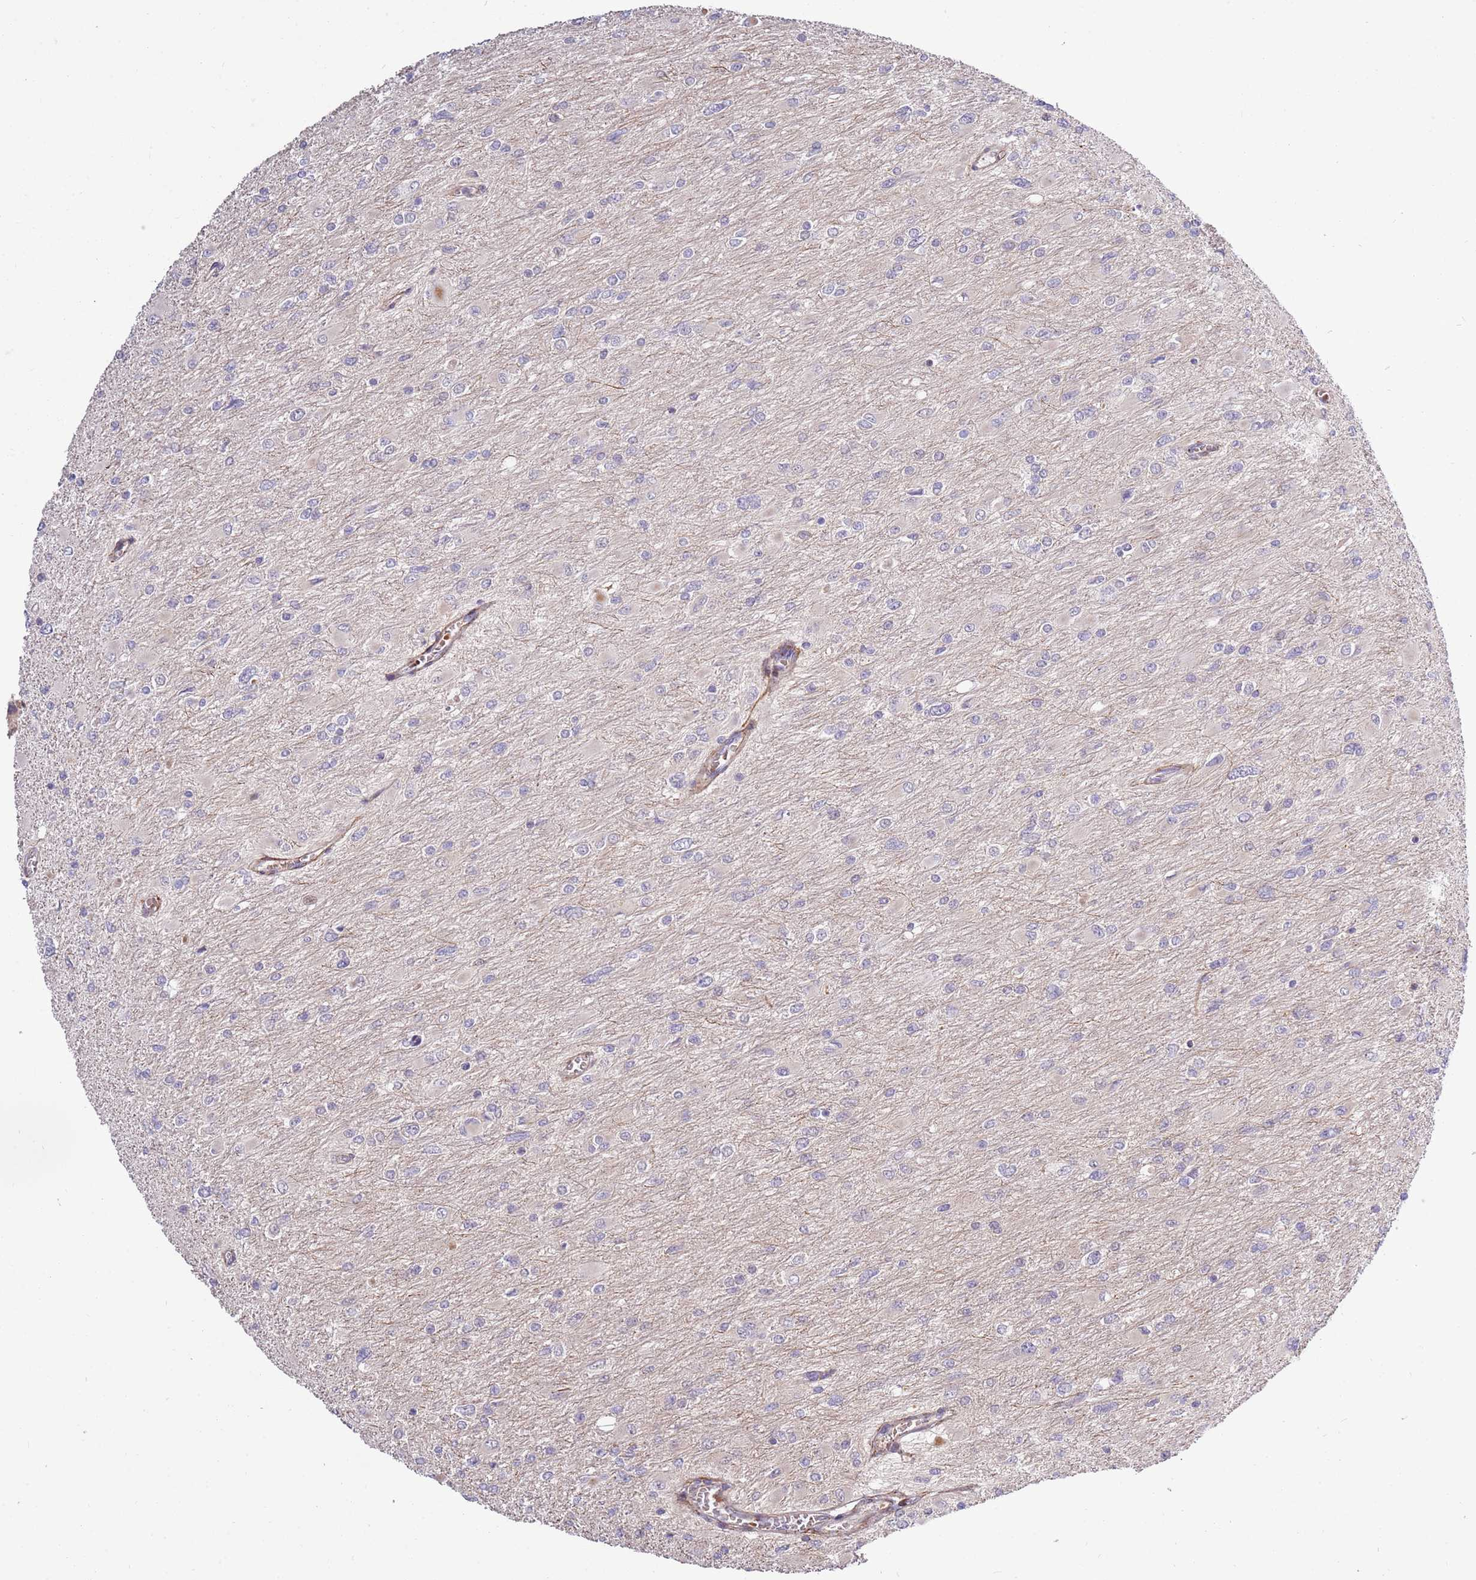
{"staining": {"intensity": "negative", "quantity": "none", "location": "none"}, "tissue": "glioma", "cell_type": "Tumor cells", "image_type": "cancer", "snomed": [{"axis": "morphology", "description": "Glioma, malignant, High grade"}, {"axis": "topography", "description": "Cerebral cortex"}], "caption": "A photomicrograph of malignant glioma (high-grade) stained for a protein reveals no brown staining in tumor cells.", "gene": "RHBDL1", "patient": {"sex": "female", "age": 36}}